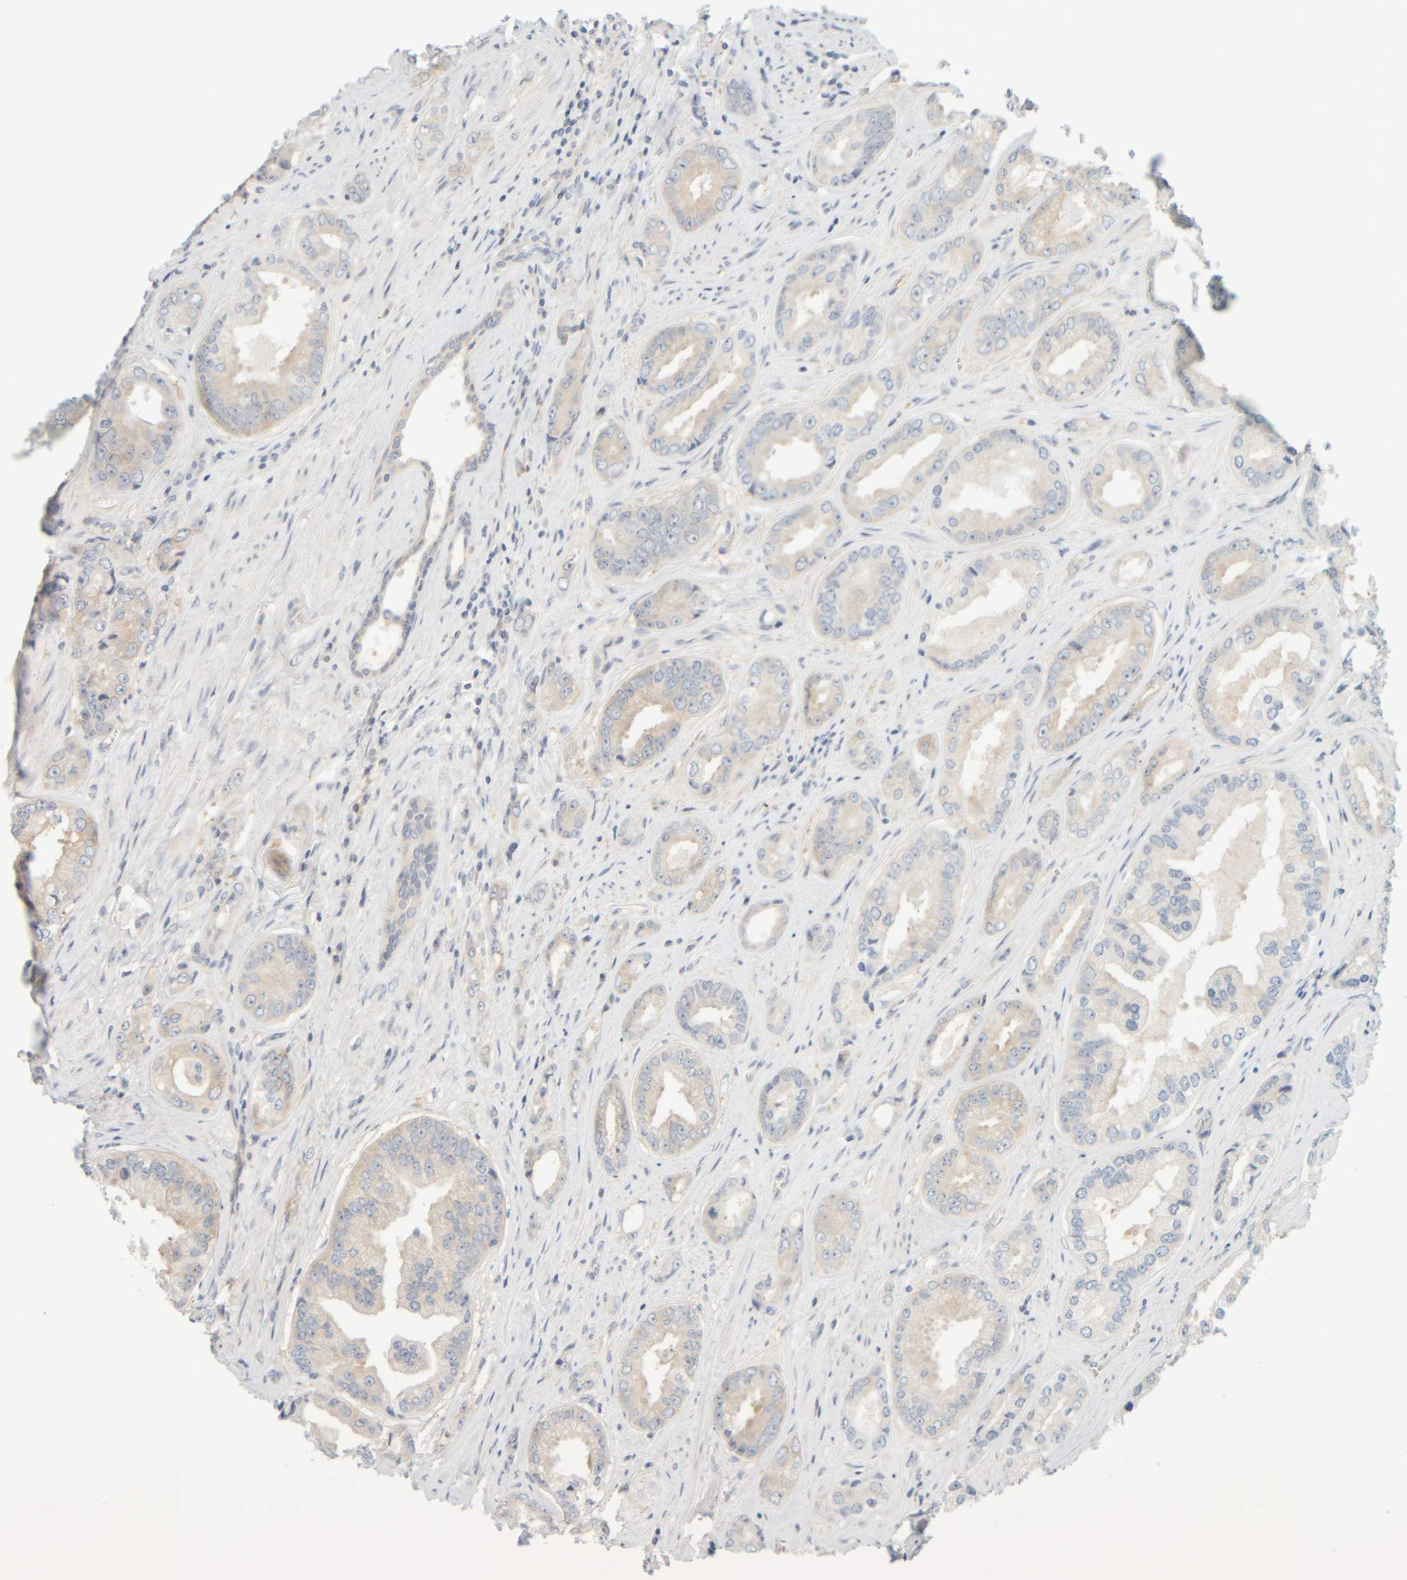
{"staining": {"intensity": "negative", "quantity": "none", "location": "none"}, "tissue": "prostate cancer", "cell_type": "Tumor cells", "image_type": "cancer", "snomed": [{"axis": "morphology", "description": "Adenocarcinoma, High grade"}, {"axis": "topography", "description": "Prostate"}], "caption": "An image of human high-grade adenocarcinoma (prostate) is negative for staining in tumor cells.", "gene": "PTGES3L-AARSD1", "patient": {"sex": "male", "age": 61}}